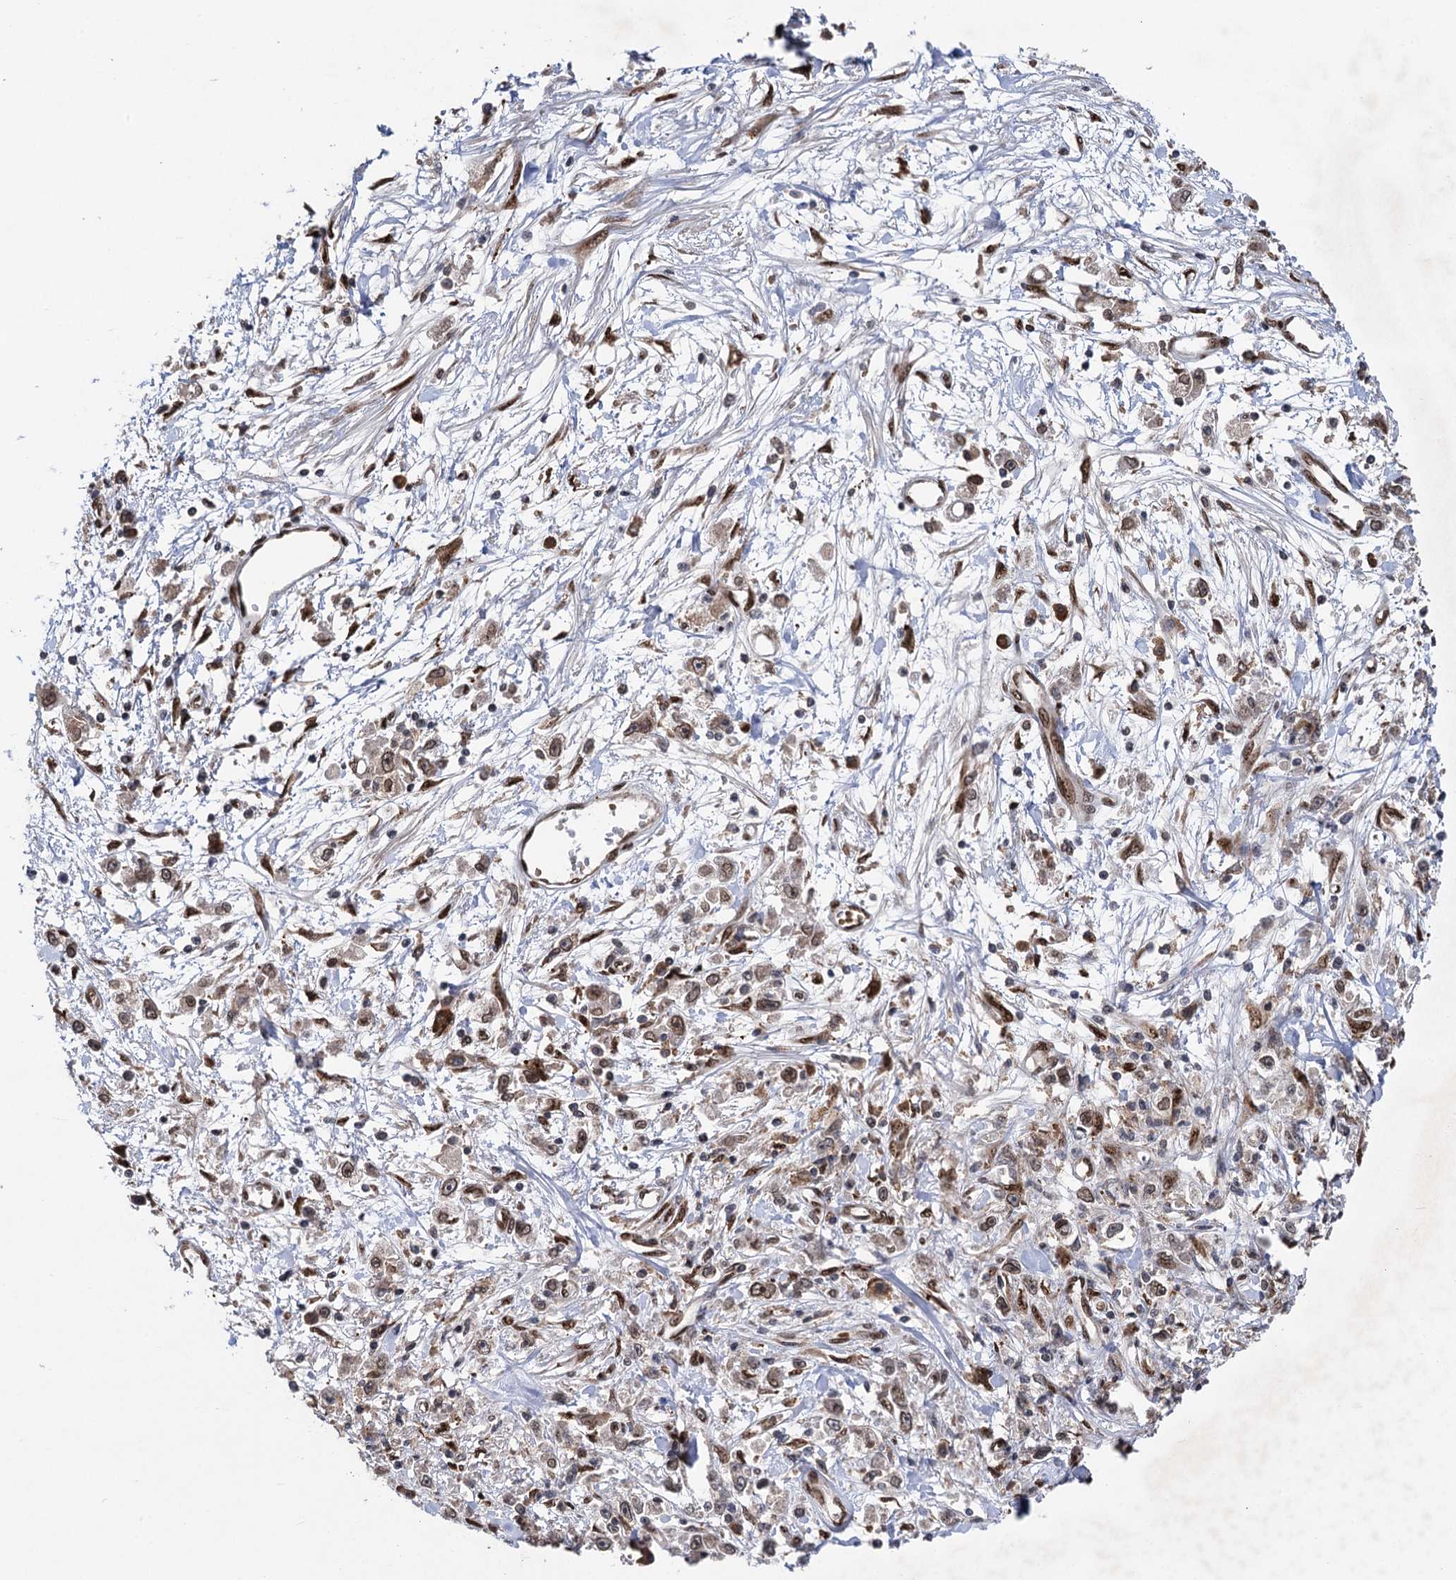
{"staining": {"intensity": "weak", "quantity": ">75%", "location": "nuclear"}, "tissue": "stomach cancer", "cell_type": "Tumor cells", "image_type": "cancer", "snomed": [{"axis": "morphology", "description": "Adenocarcinoma, NOS"}, {"axis": "topography", "description": "Stomach"}], "caption": "Protein staining by immunohistochemistry (IHC) reveals weak nuclear staining in about >75% of tumor cells in adenocarcinoma (stomach).", "gene": "MESD", "patient": {"sex": "female", "age": 59}}